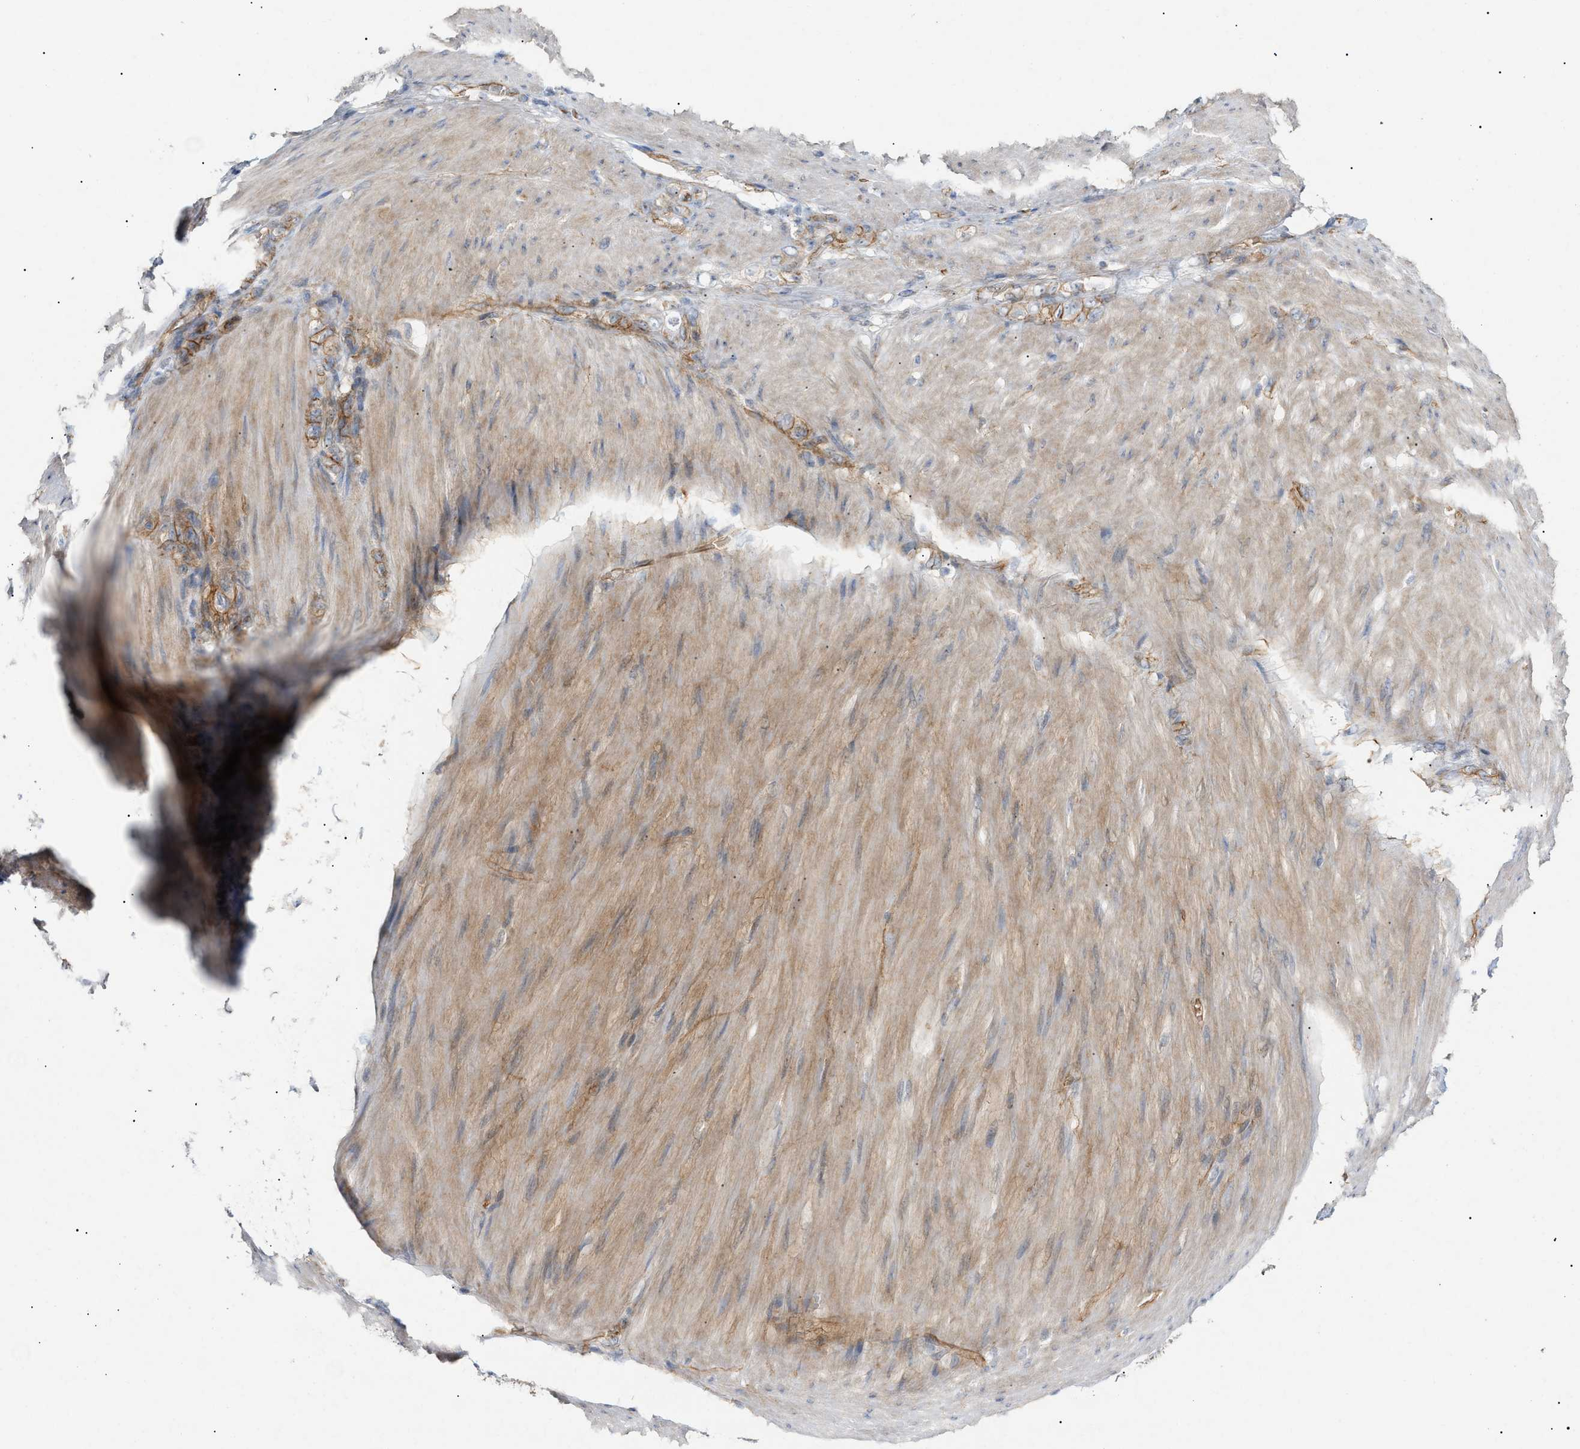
{"staining": {"intensity": "moderate", "quantity": "25%-75%", "location": "cytoplasmic/membranous"}, "tissue": "stomach cancer", "cell_type": "Tumor cells", "image_type": "cancer", "snomed": [{"axis": "morphology", "description": "Adenocarcinoma, NOS"}, {"axis": "topography", "description": "Stomach"}], "caption": "Immunohistochemistry histopathology image of neoplastic tissue: human stomach adenocarcinoma stained using IHC shows medium levels of moderate protein expression localized specifically in the cytoplasmic/membranous of tumor cells, appearing as a cytoplasmic/membranous brown color.", "gene": "ZFHX2", "patient": {"sex": "male", "age": 82}}